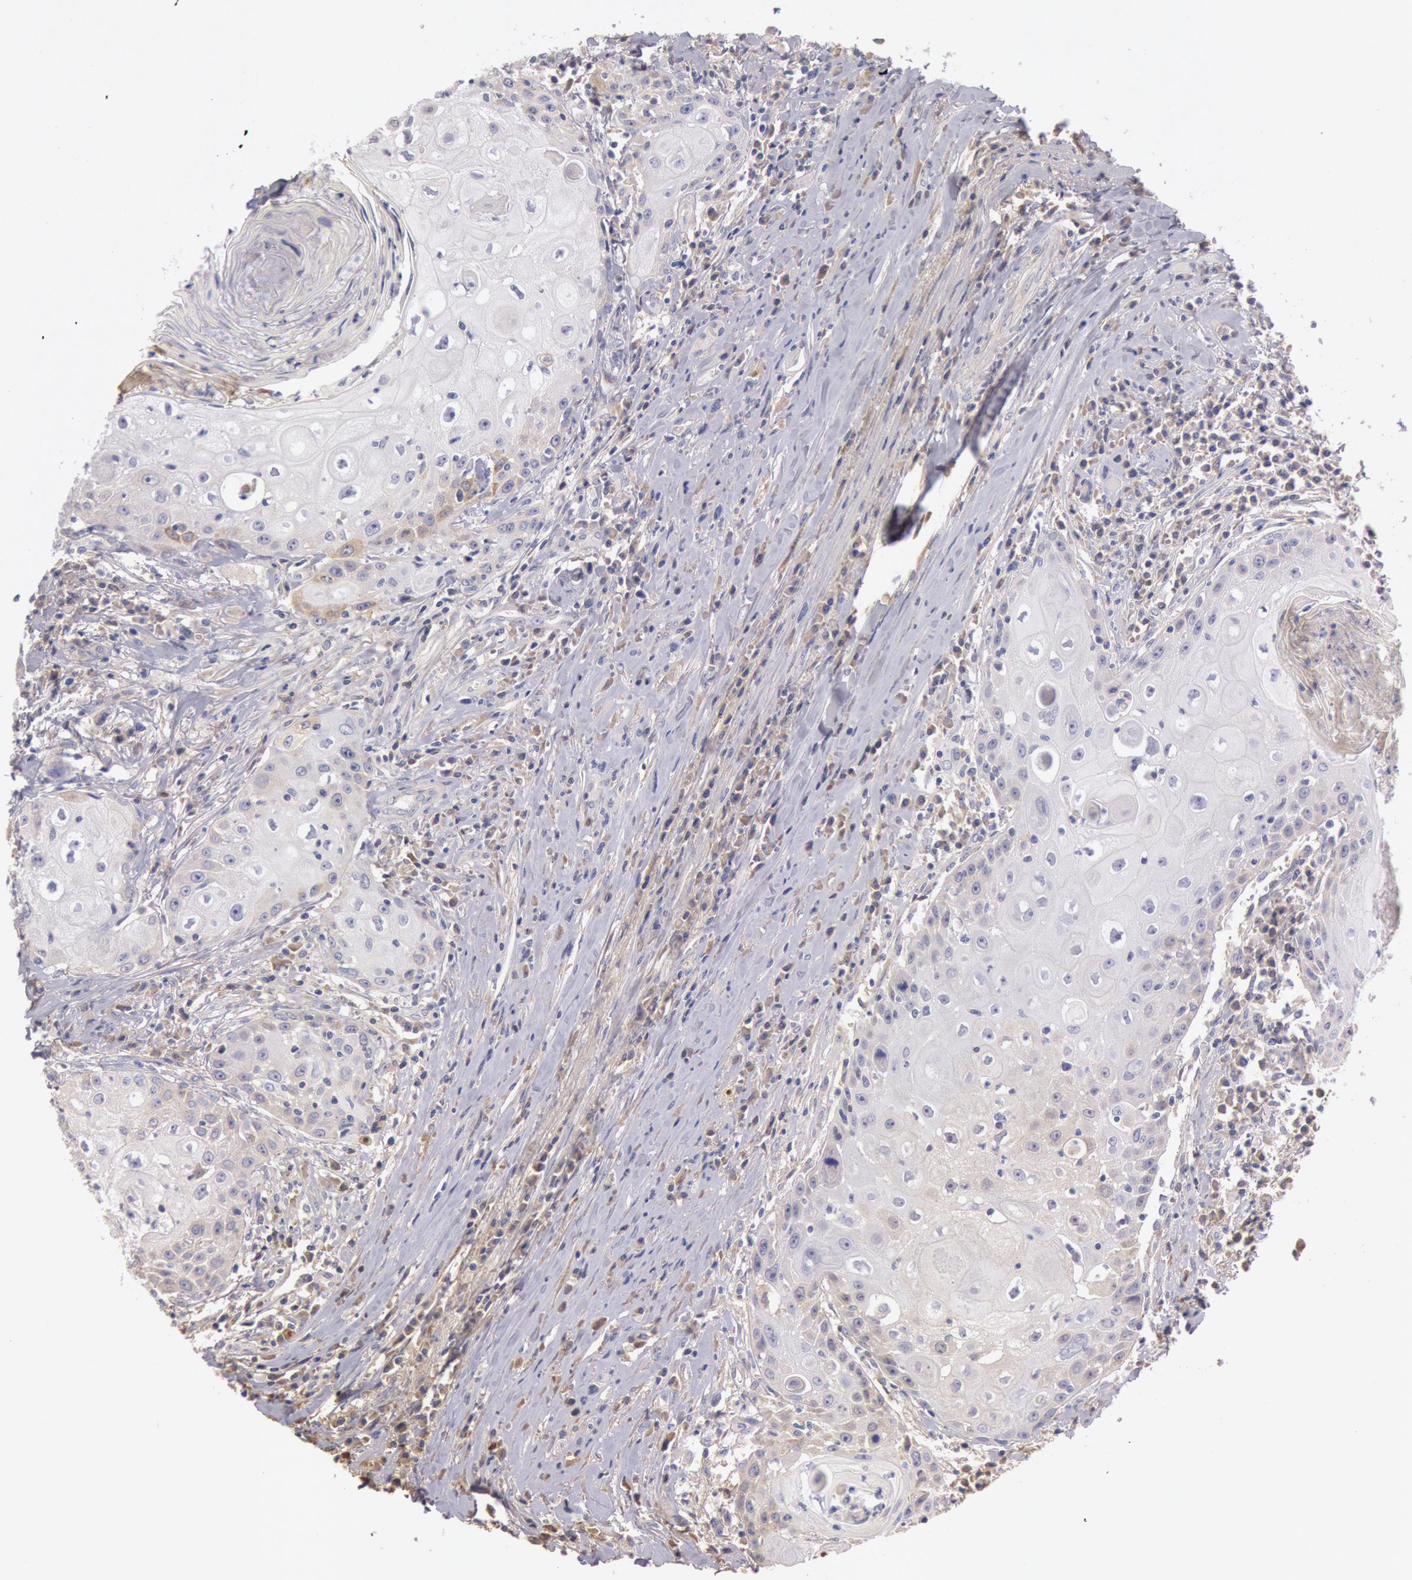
{"staining": {"intensity": "negative", "quantity": "none", "location": "none"}, "tissue": "head and neck cancer", "cell_type": "Tumor cells", "image_type": "cancer", "snomed": [{"axis": "morphology", "description": "Squamous cell carcinoma, NOS"}, {"axis": "topography", "description": "Oral tissue"}, {"axis": "topography", "description": "Head-Neck"}], "caption": "Tumor cells show no significant protein staining in head and neck cancer.", "gene": "C1R", "patient": {"sex": "female", "age": 82}}